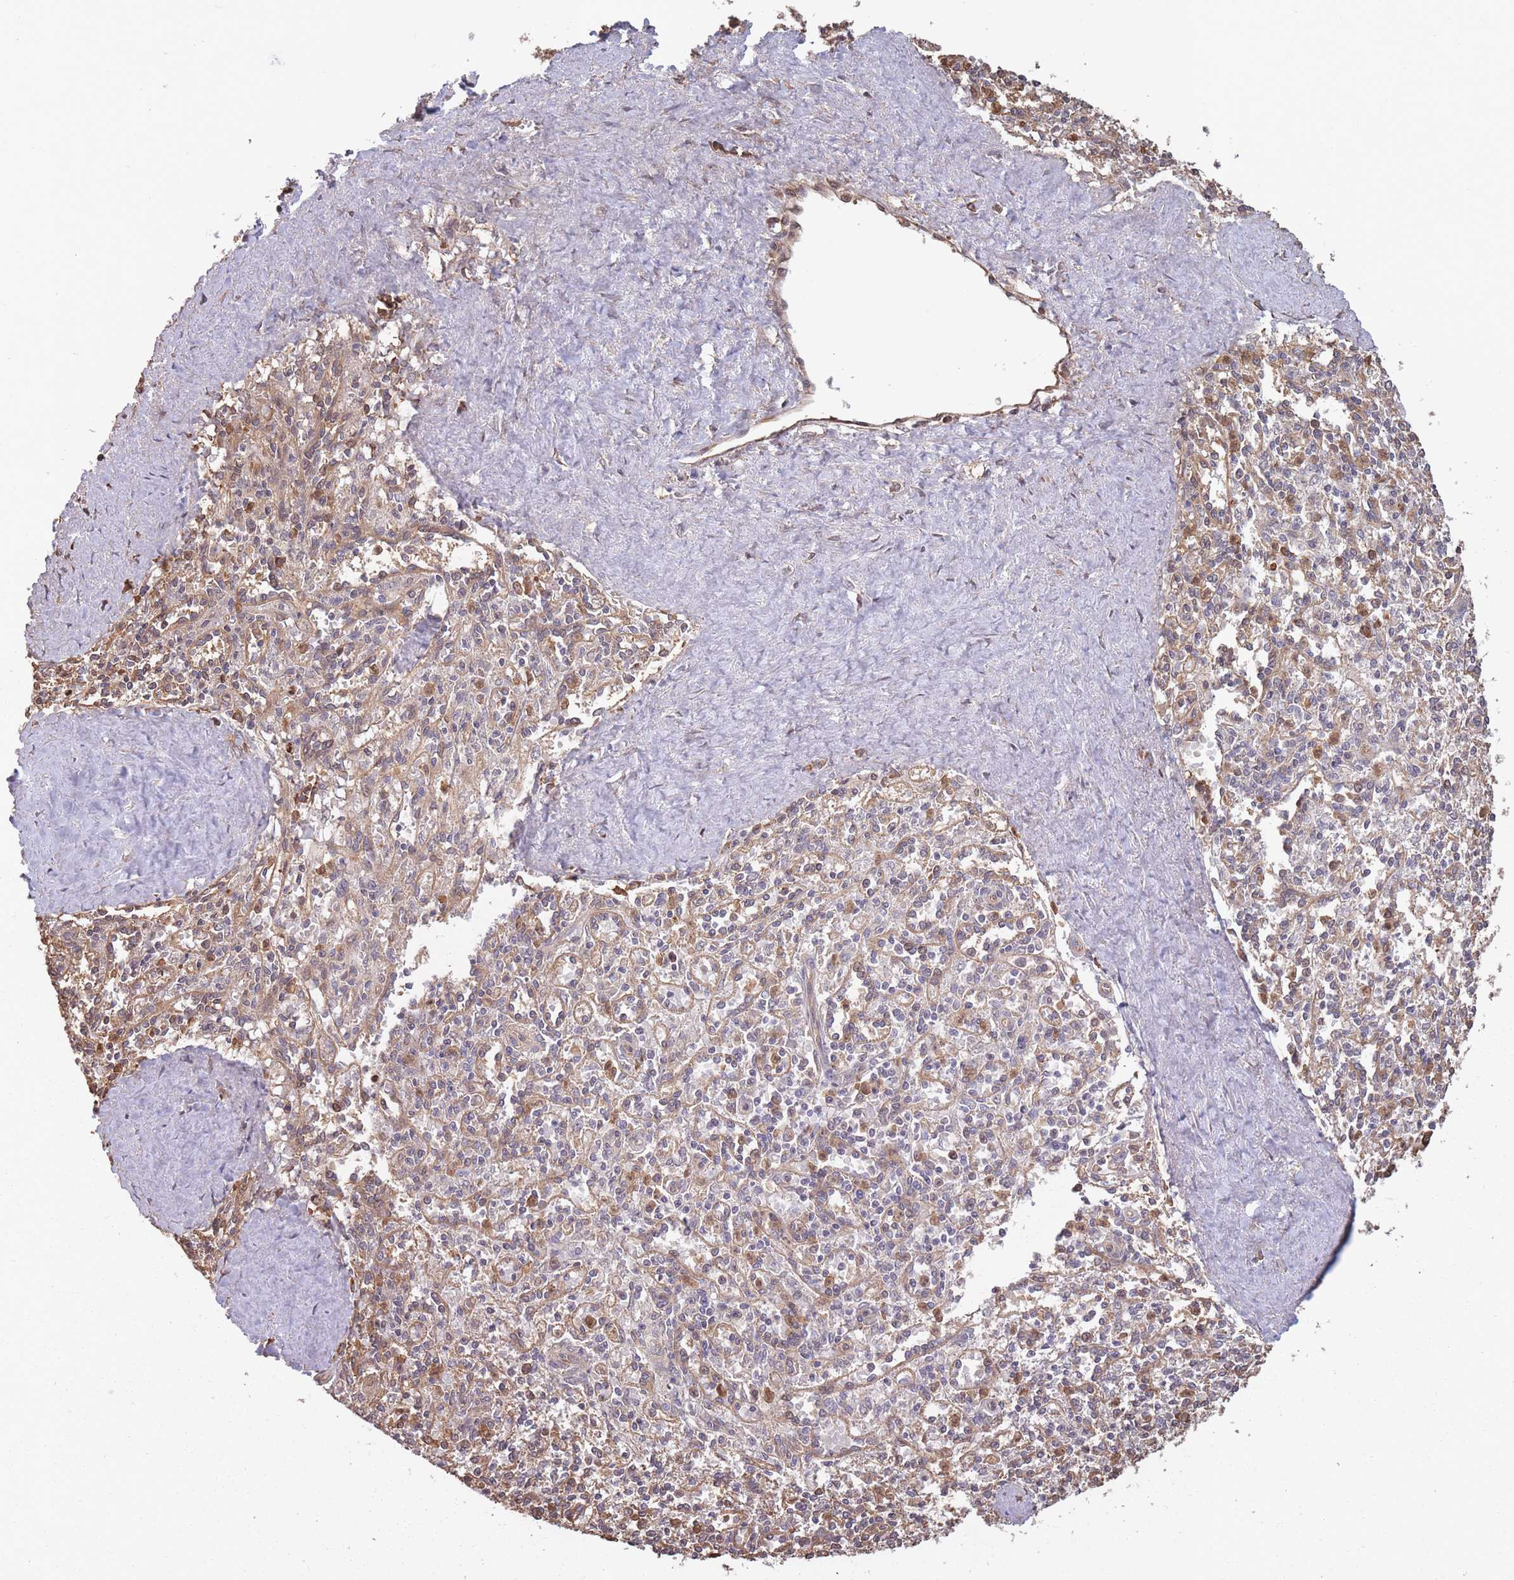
{"staining": {"intensity": "moderate", "quantity": "<25%", "location": "cytoplasmic/membranous"}, "tissue": "spleen", "cell_type": "Cells in red pulp", "image_type": "normal", "snomed": [{"axis": "morphology", "description": "Normal tissue, NOS"}, {"axis": "topography", "description": "Spleen"}], "caption": "DAB immunohistochemical staining of normal spleen shows moderate cytoplasmic/membranous protein expression in about <25% of cells in red pulp.", "gene": "ARL13B", "patient": {"sex": "female", "age": 70}}